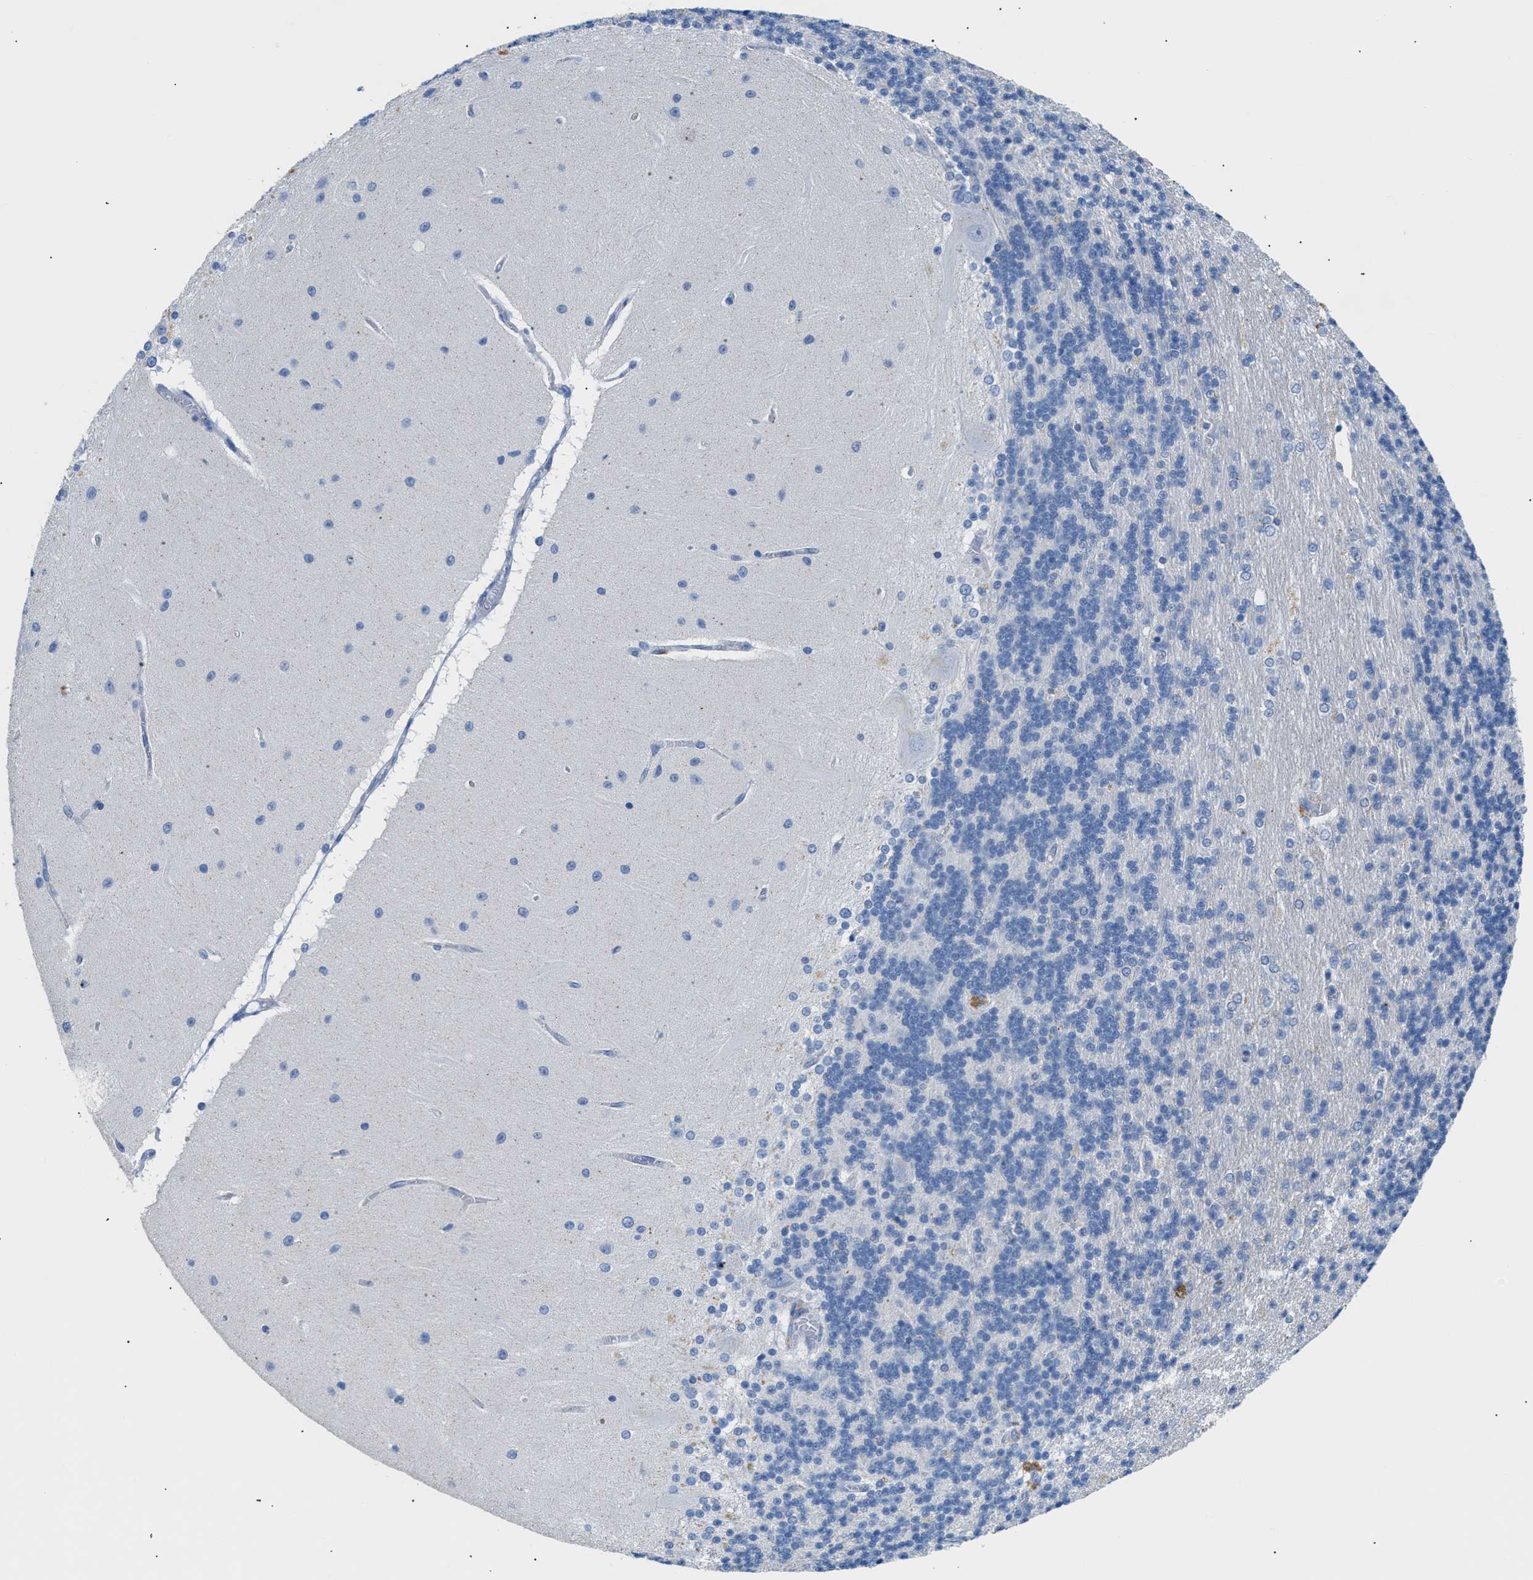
{"staining": {"intensity": "negative", "quantity": "none", "location": "none"}, "tissue": "cerebellum", "cell_type": "Cells in granular layer", "image_type": "normal", "snomed": [{"axis": "morphology", "description": "Normal tissue, NOS"}, {"axis": "topography", "description": "Cerebellum"}], "caption": "The image demonstrates no significant staining in cells in granular layer of cerebellum.", "gene": "FDCSP", "patient": {"sex": "female", "age": 54}}